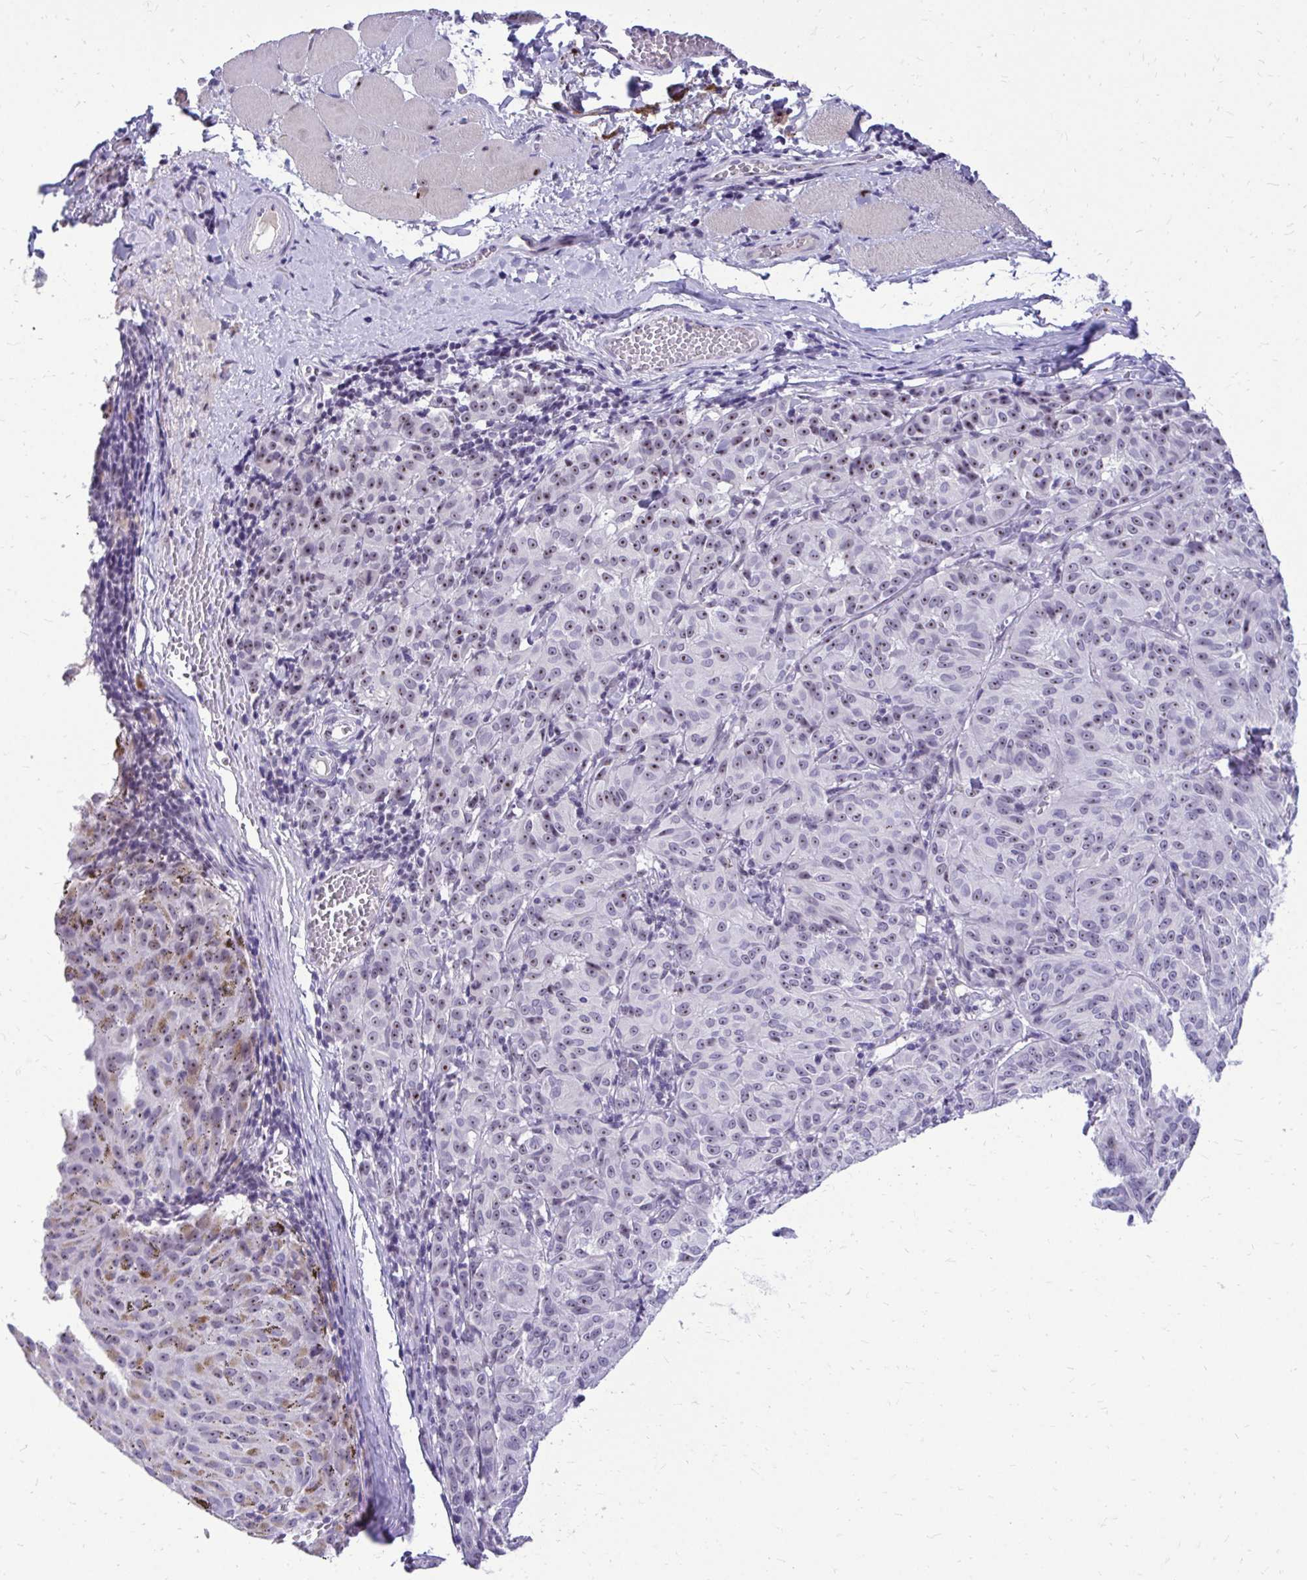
{"staining": {"intensity": "weak", "quantity": "<25%", "location": "cytoplasmic/membranous,nuclear"}, "tissue": "melanoma", "cell_type": "Tumor cells", "image_type": "cancer", "snomed": [{"axis": "morphology", "description": "Malignant melanoma, NOS"}, {"axis": "topography", "description": "Skin"}], "caption": "The histopathology image exhibits no staining of tumor cells in malignant melanoma. (DAB (3,3'-diaminobenzidine) IHC, high magnification).", "gene": "NIFK", "patient": {"sex": "female", "age": 72}}